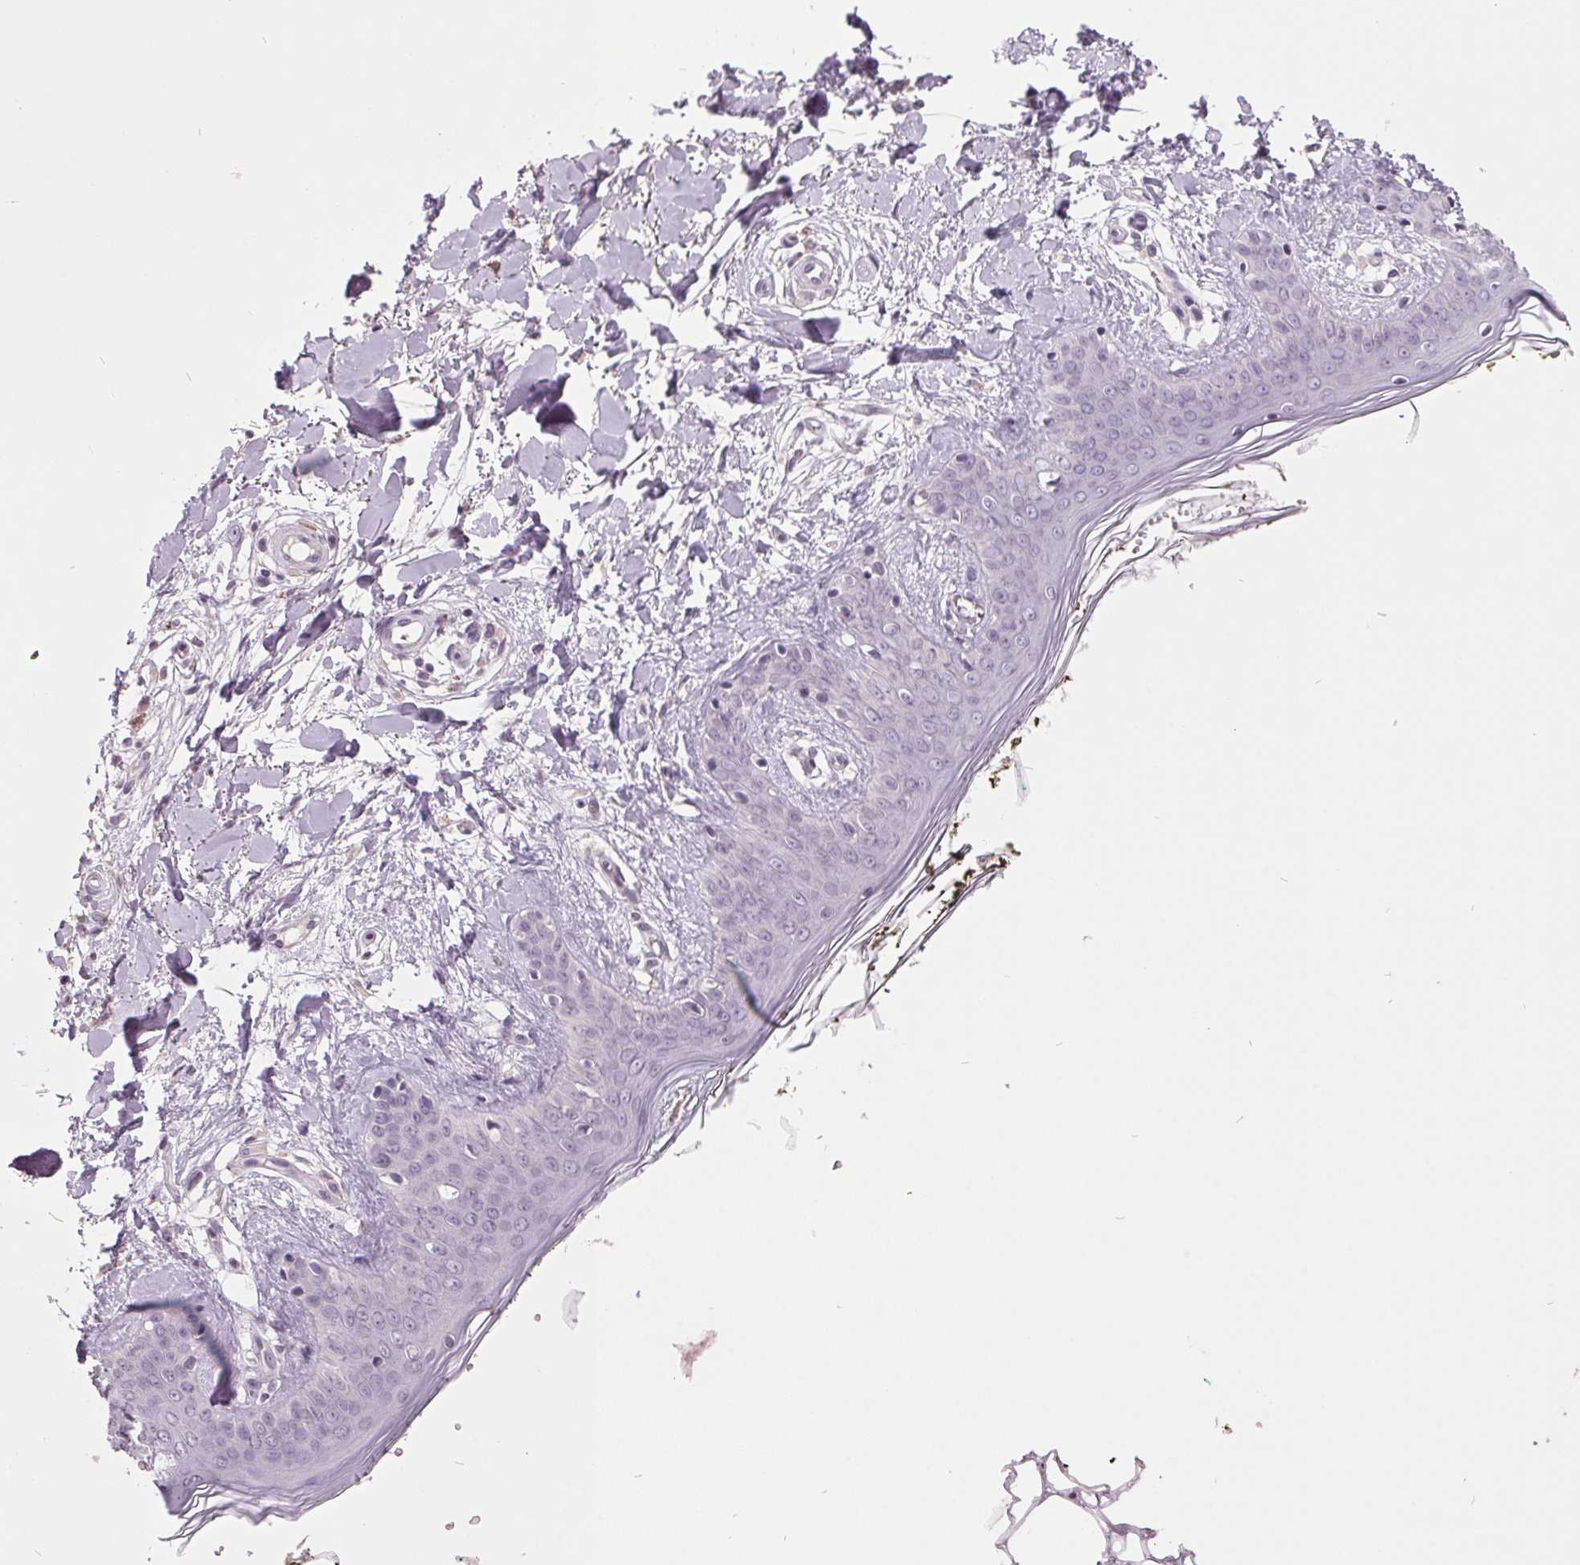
{"staining": {"intensity": "negative", "quantity": "none", "location": "none"}, "tissue": "skin", "cell_type": "Fibroblasts", "image_type": "normal", "snomed": [{"axis": "morphology", "description": "Normal tissue, NOS"}, {"axis": "topography", "description": "Skin"}], "caption": "The image exhibits no significant positivity in fibroblasts of skin. (DAB (3,3'-diaminobenzidine) immunohistochemistry (IHC) visualized using brightfield microscopy, high magnification).", "gene": "C2orf16", "patient": {"sex": "female", "age": 34}}